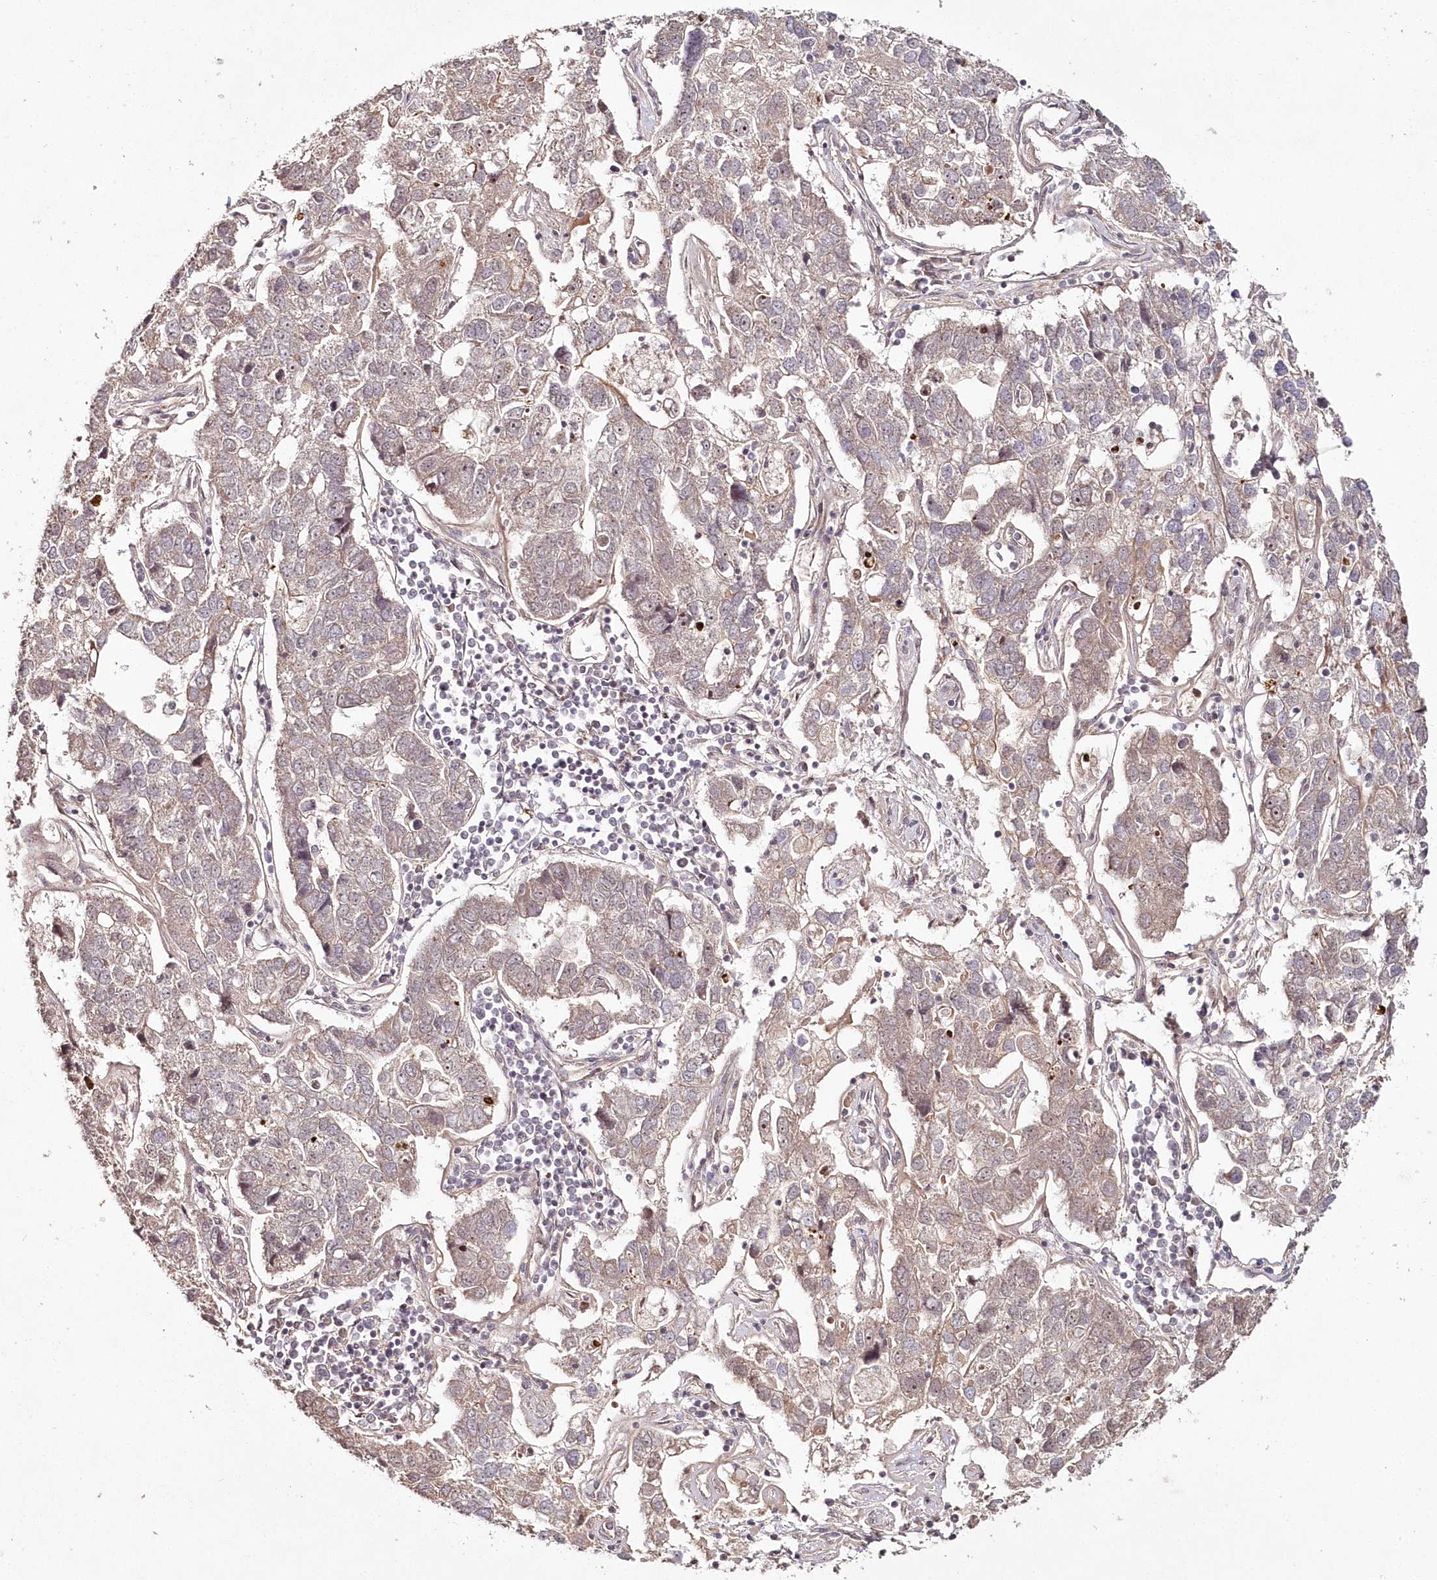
{"staining": {"intensity": "weak", "quantity": ">75%", "location": "cytoplasmic/membranous"}, "tissue": "pancreatic cancer", "cell_type": "Tumor cells", "image_type": "cancer", "snomed": [{"axis": "morphology", "description": "Adenocarcinoma, NOS"}, {"axis": "topography", "description": "Pancreas"}], "caption": "Immunohistochemistry (IHC) of human pancreatic cancer (adenocarcinoma) shows low levels of weak cytoplasmic/membranous positivity in about >75% of tumor cells. The protein of interest is shown in brown color, while the nuclei are stained blue.", "gene": "HYCC2", "patient": {"sex": "female", "age": 61}}